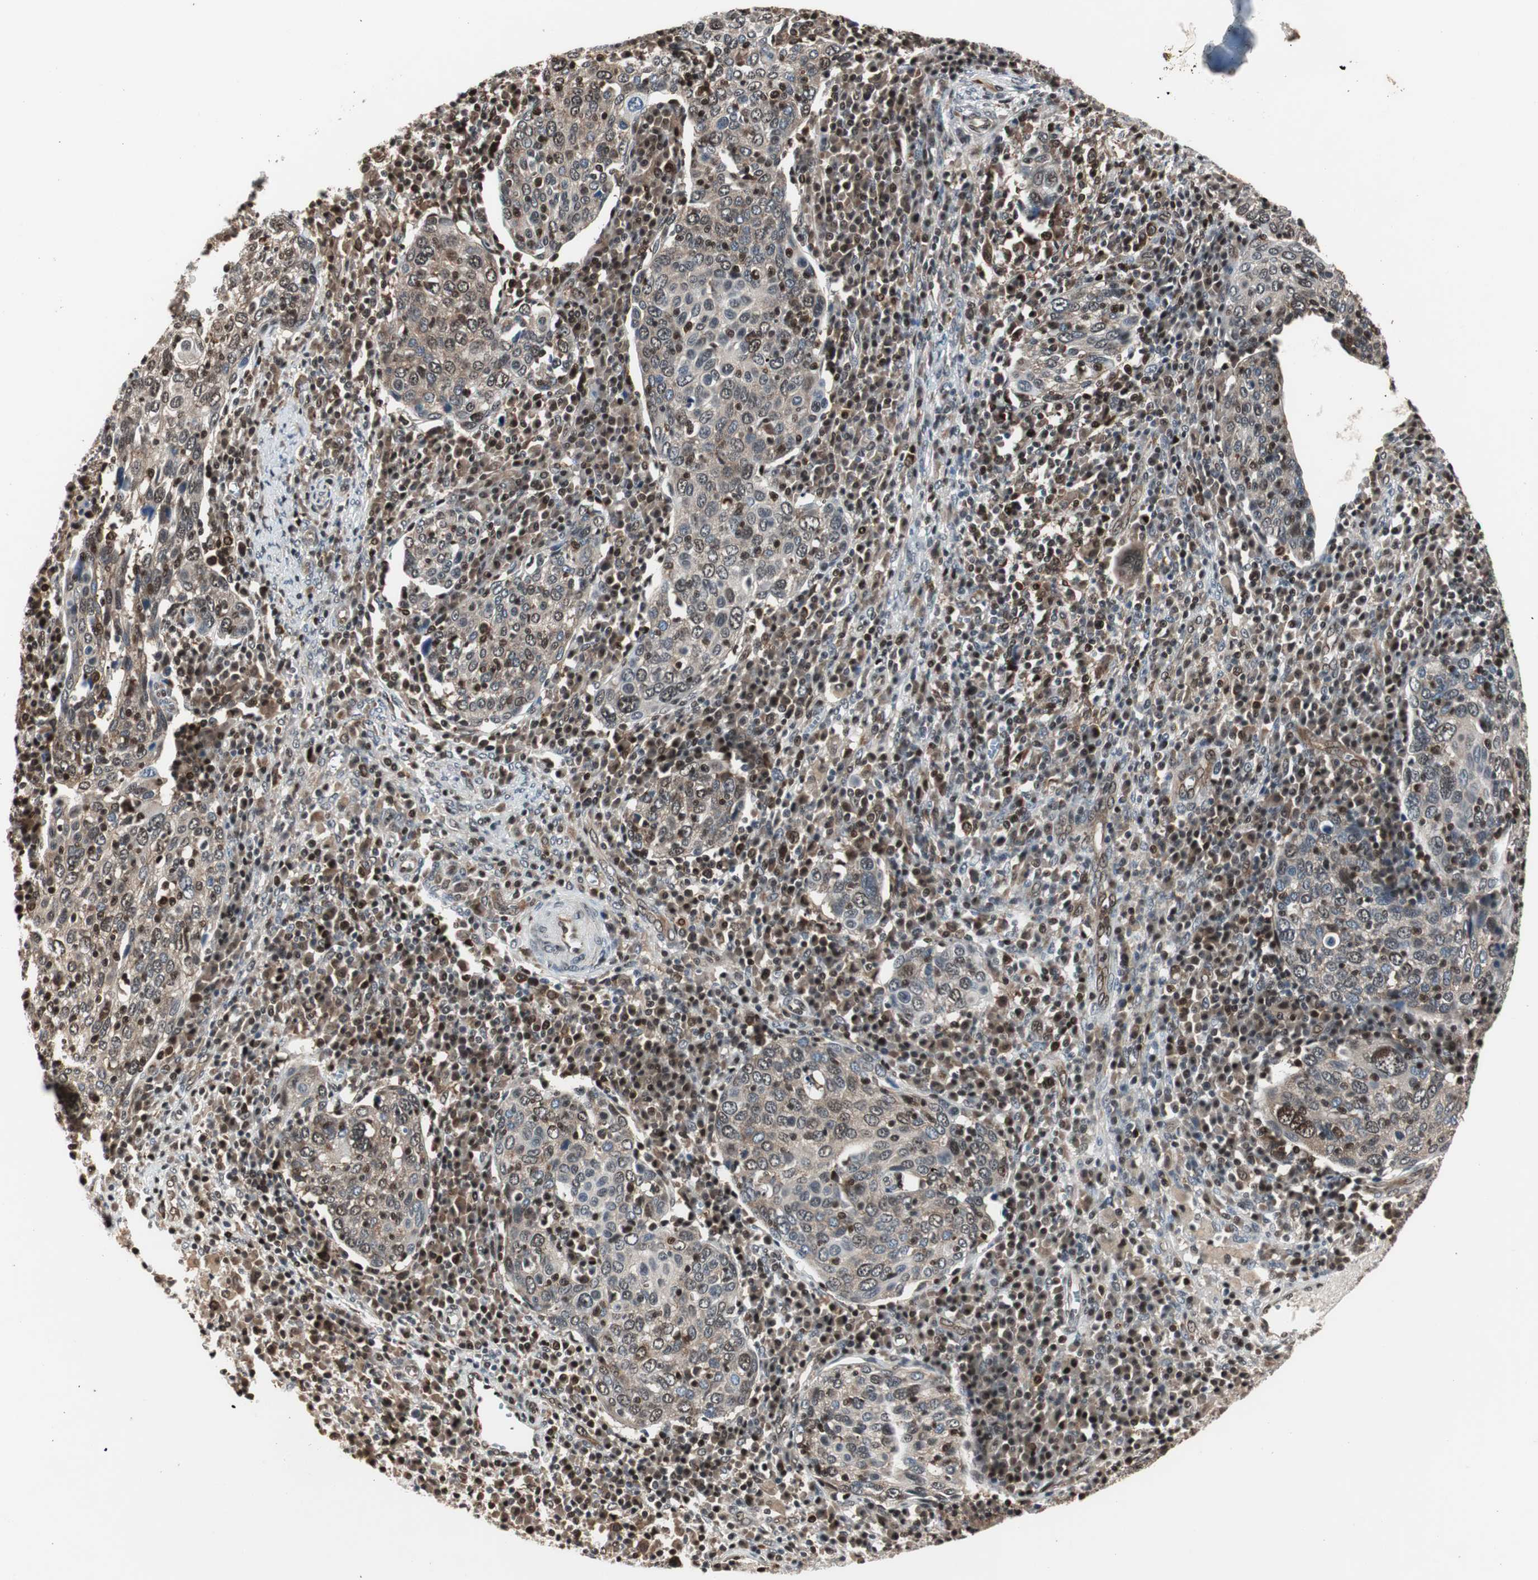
{"staining": {"intensity": "moderate", "quantity": ">75%", "location": "cytoplasmic/membranous,nuclear"}, "tissue": "cervical cancer", "cell_type": "Tumor cells", "image_type": "cancer", "snomed": [{"axis": "morphology", "description": "Squamous cell carcinoma, NOS"}, {"axis": "topography", "description": "Cervix"}], "caption": "A medium amount of moderate cytoplasmic/membranous and nuclear expression is present in approximately >75% of tumor cells in cervical cancer tissue.", "gene": "ACLY", "patient": {"sex": "female", "age": 40}}